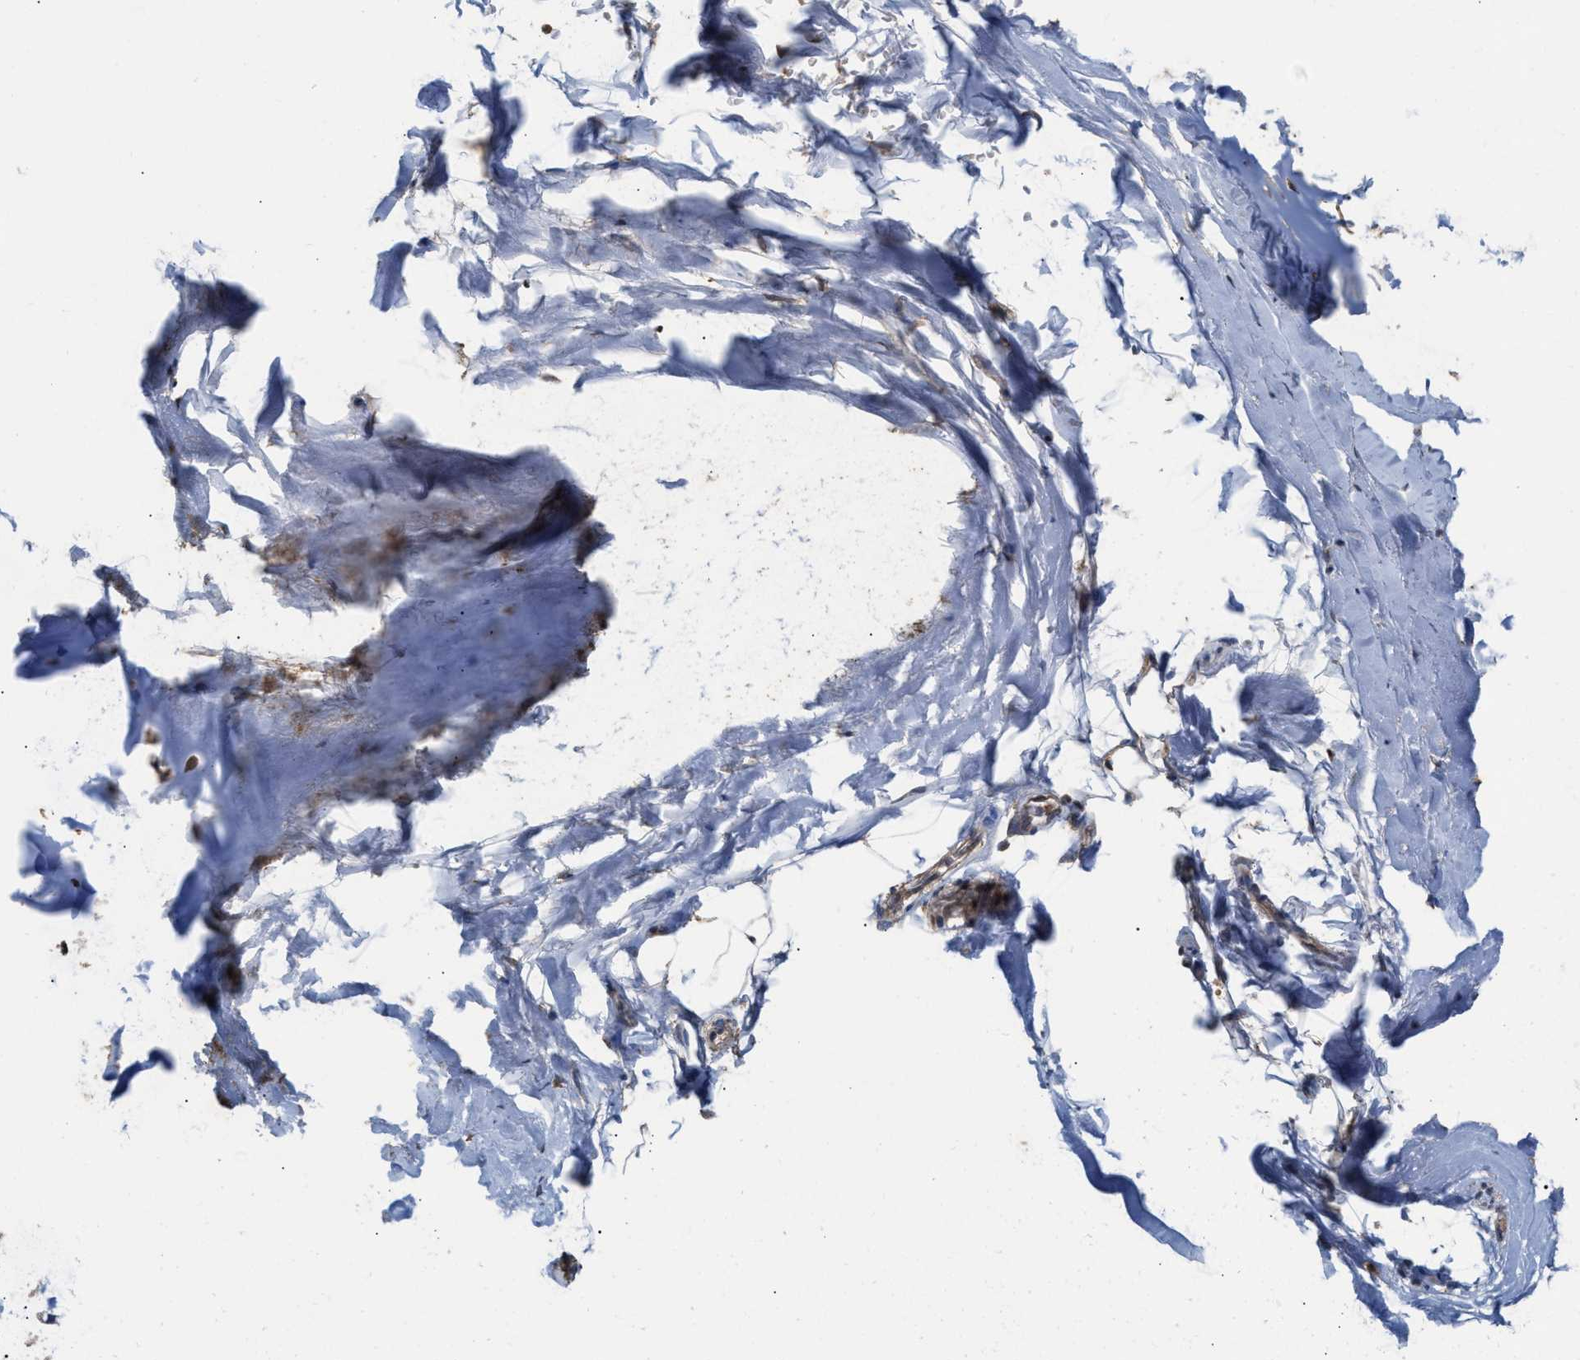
{"staining": {"intensity": "moderate", "quantity": ">75%", "location": "cytoplasmic/membranous,nuclear"}, "tissue": "adipose tissue", "cell_type": "Adipocytes", "image_type": "normal", "snomed": [{"axis": "morphology", "description": "Normal tissue, NOS"}, {"axis": "topography", "description": "Cartilage tissue"}, {"axis": "topography", "description": "Lung"}], "caption": "About >75% of adipocytes in normal adipose tissue show moderate cytoplasmic/membranous,nuclear protein positivity as visualized by brown immunohistochemical staining.", "gene": "C9orf78", "patient": {"sex": "female", "age": 77}}